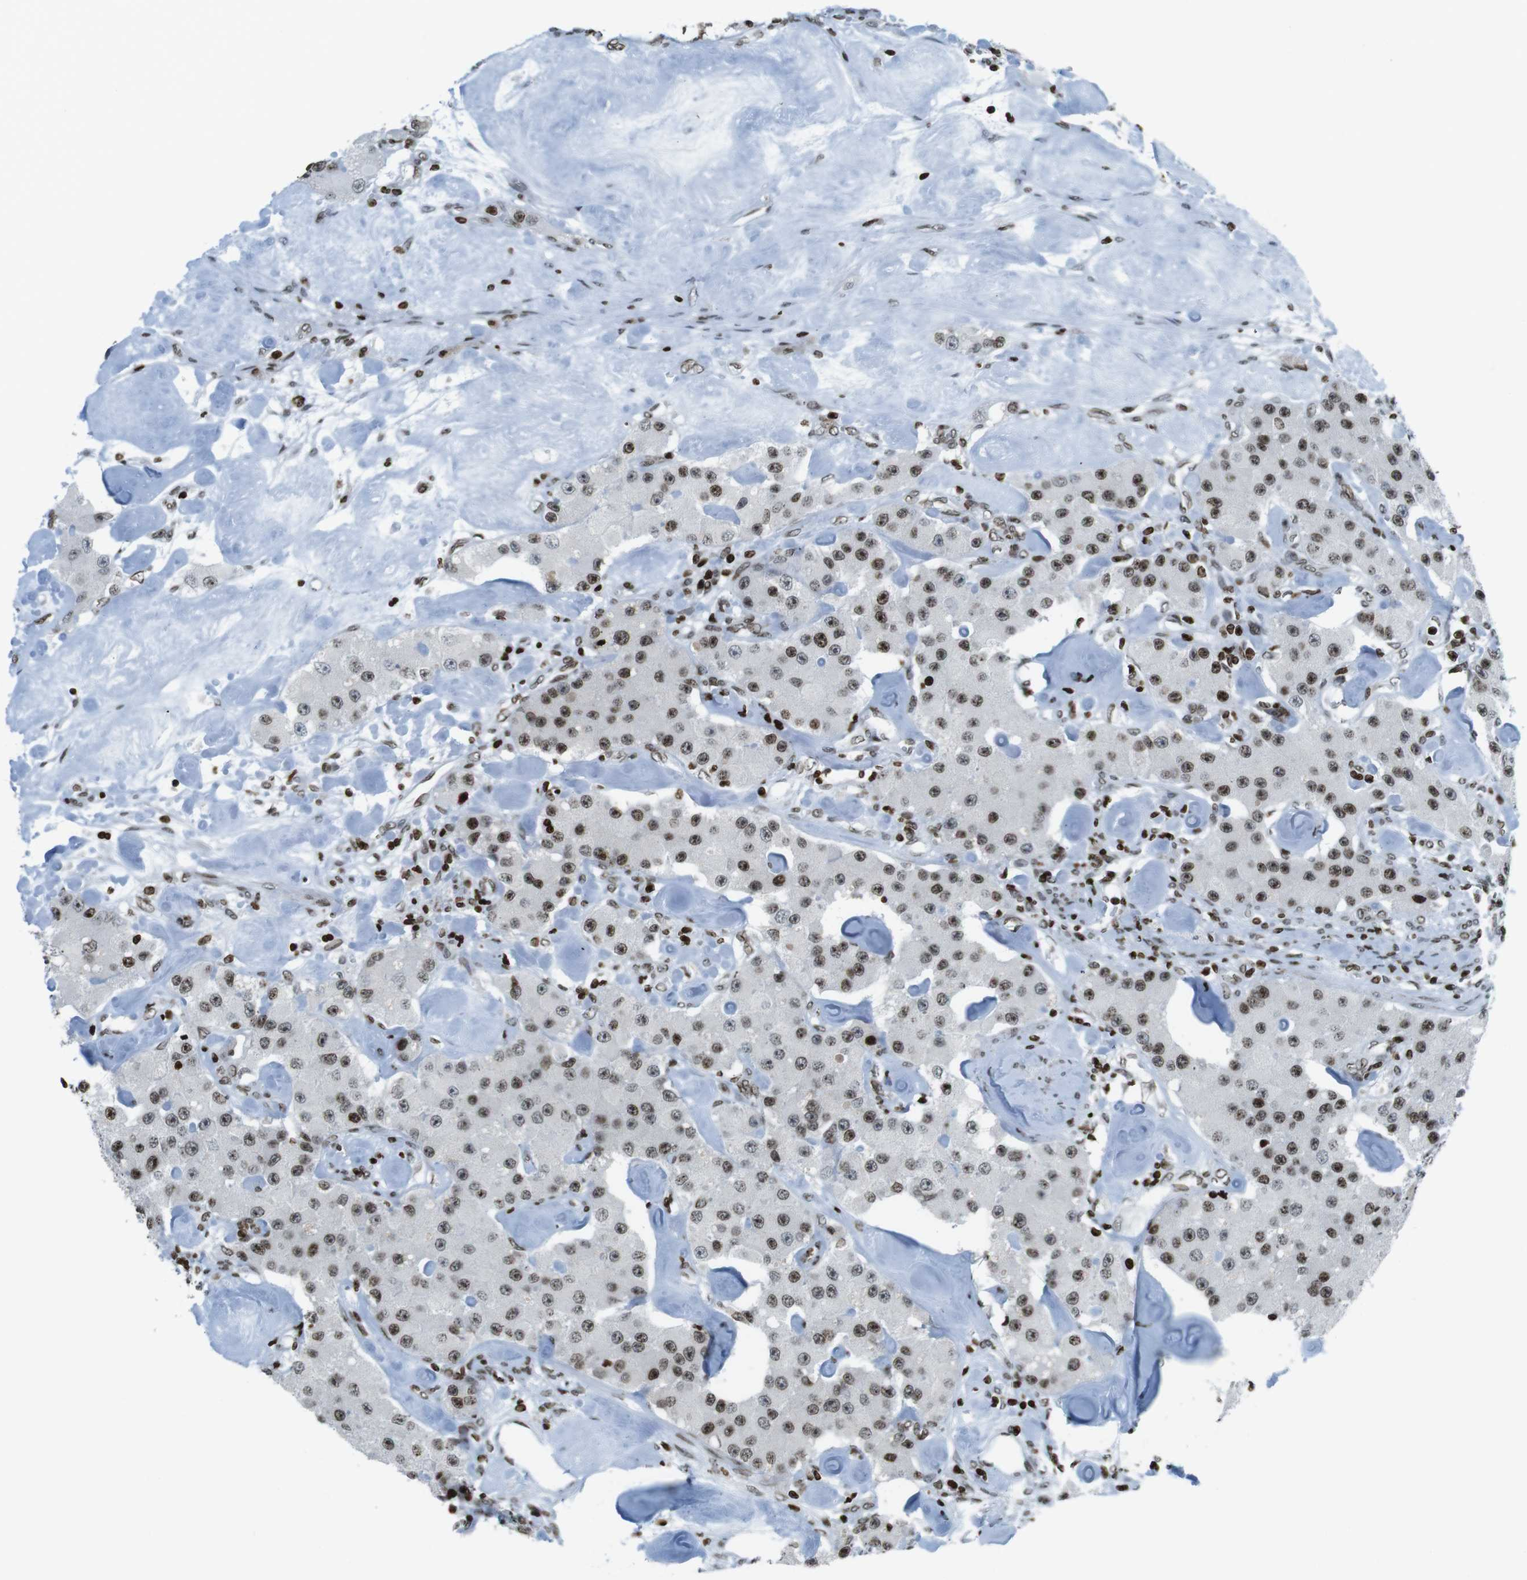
{"staining": {"intensity": "moderate", "quantity": ">75%", "location": "nuclear"}, "tissue": "carcinoid", "cell_type": "Tumor cells", "image_type": "cancer", "snomed": [{"axis": "morphology", "description": "Carcinoid, malignant, NOS"}, {"axis": "topography", "description": "Pancreas"}], "caption": "A medium amount of moderate nuclear expression is appreciated in about >75% of tumor cells in malignant carcinoid tissue. Ihc stains the protein of interest in brown and the nuclei are stained blue.", "gene": "H2AC8", "patient": {"sex": "male", "age": 41}}